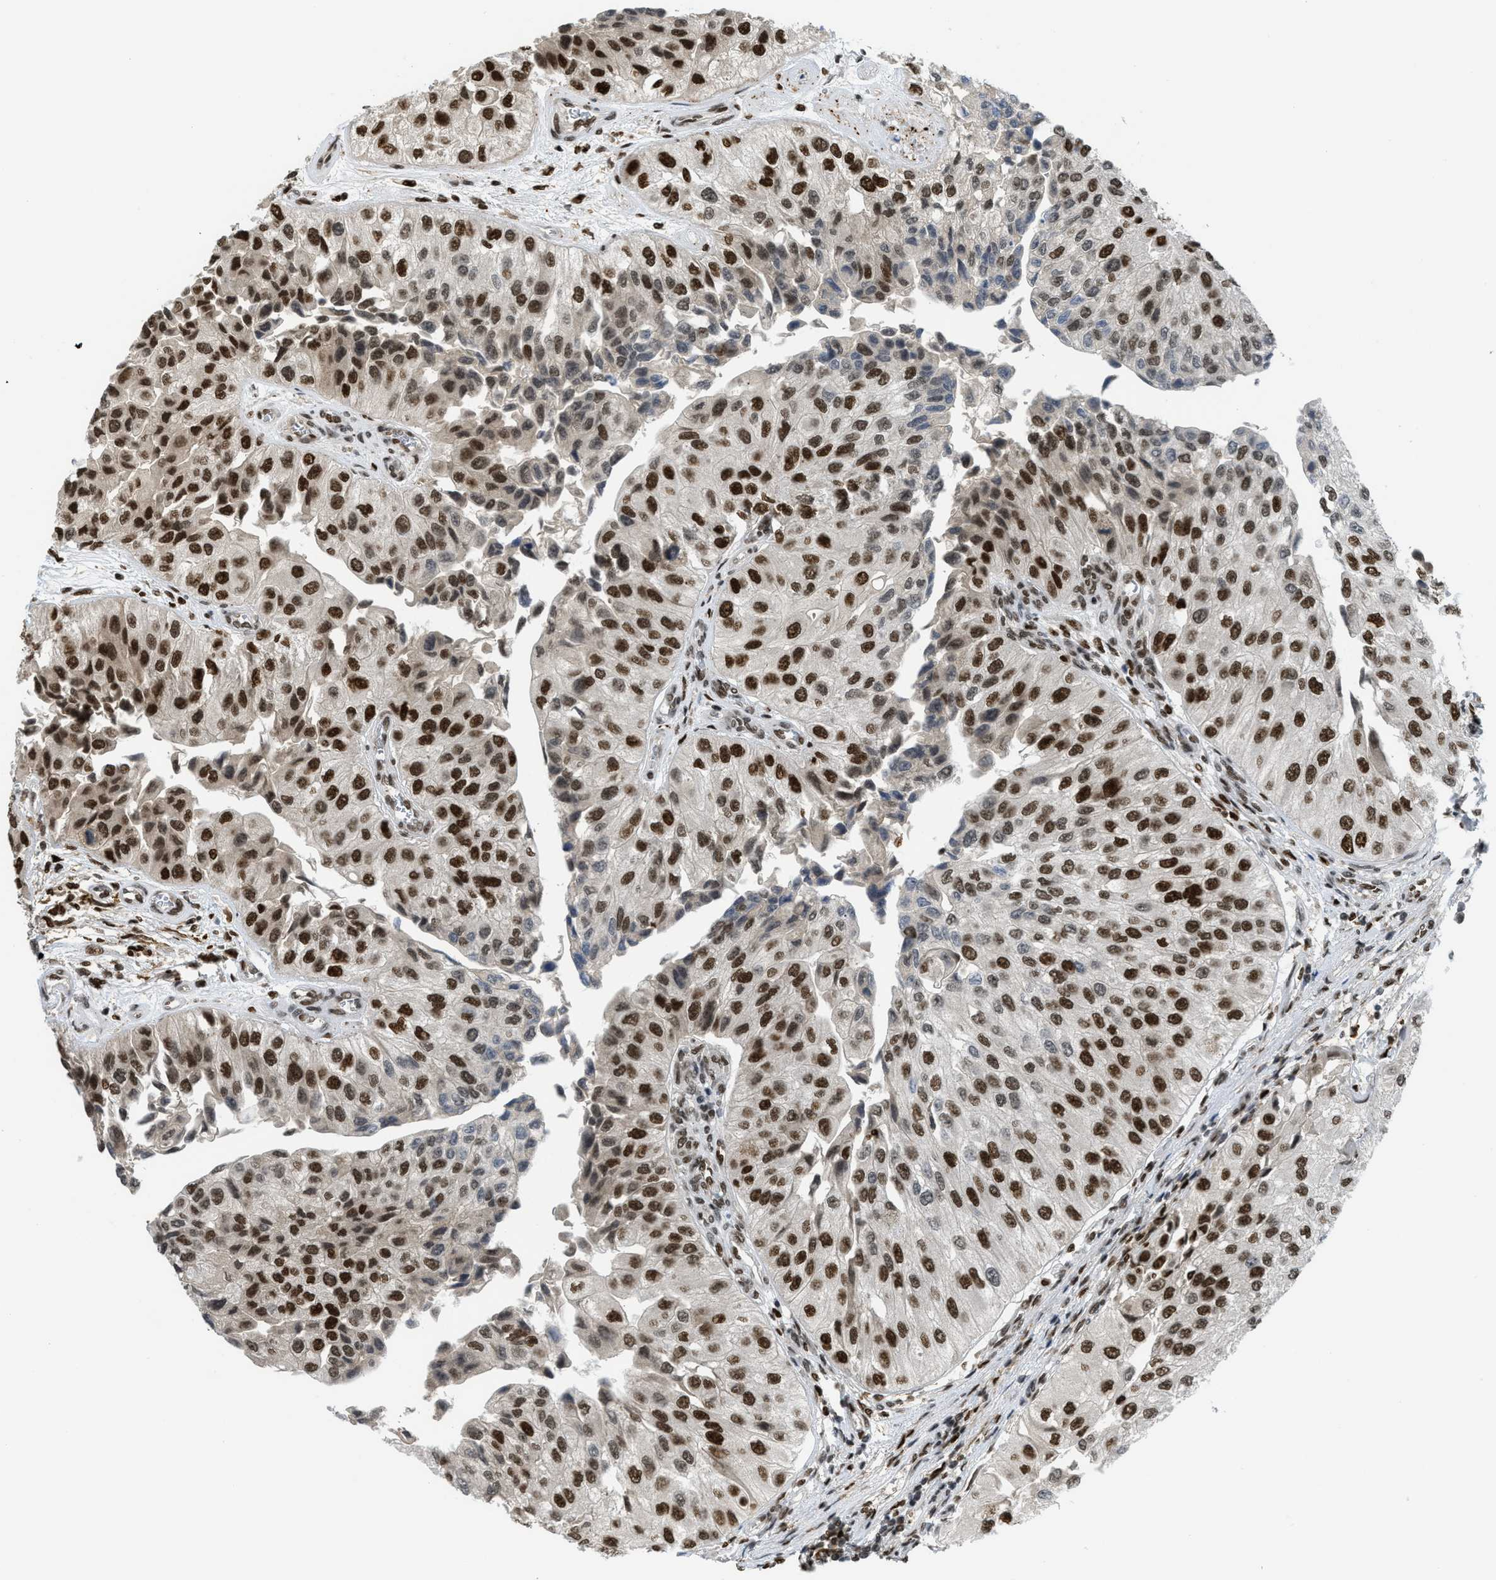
{"staining": {"intensity": "strong", "quantity": ">75%", "location": "nuclear"}, "tissue": "urothelial cancer", "cell_type": "Tumor cells", "image_type": "cancer", "snomed": [{"axis": "morphology", "description": "Urothelial carcinoma, High grade"}, {"axis": "topography", "description": "Kidney"}, {"axis": "topography", "description": "Urinary bladder"}], "caption": "Tumor cells demonstrate high levels of strong nuclear positivity in approximately >75% of cells in urothelial cancer.", "gene": "RFX5", "patient": {"sex": "male", "age": 77}}